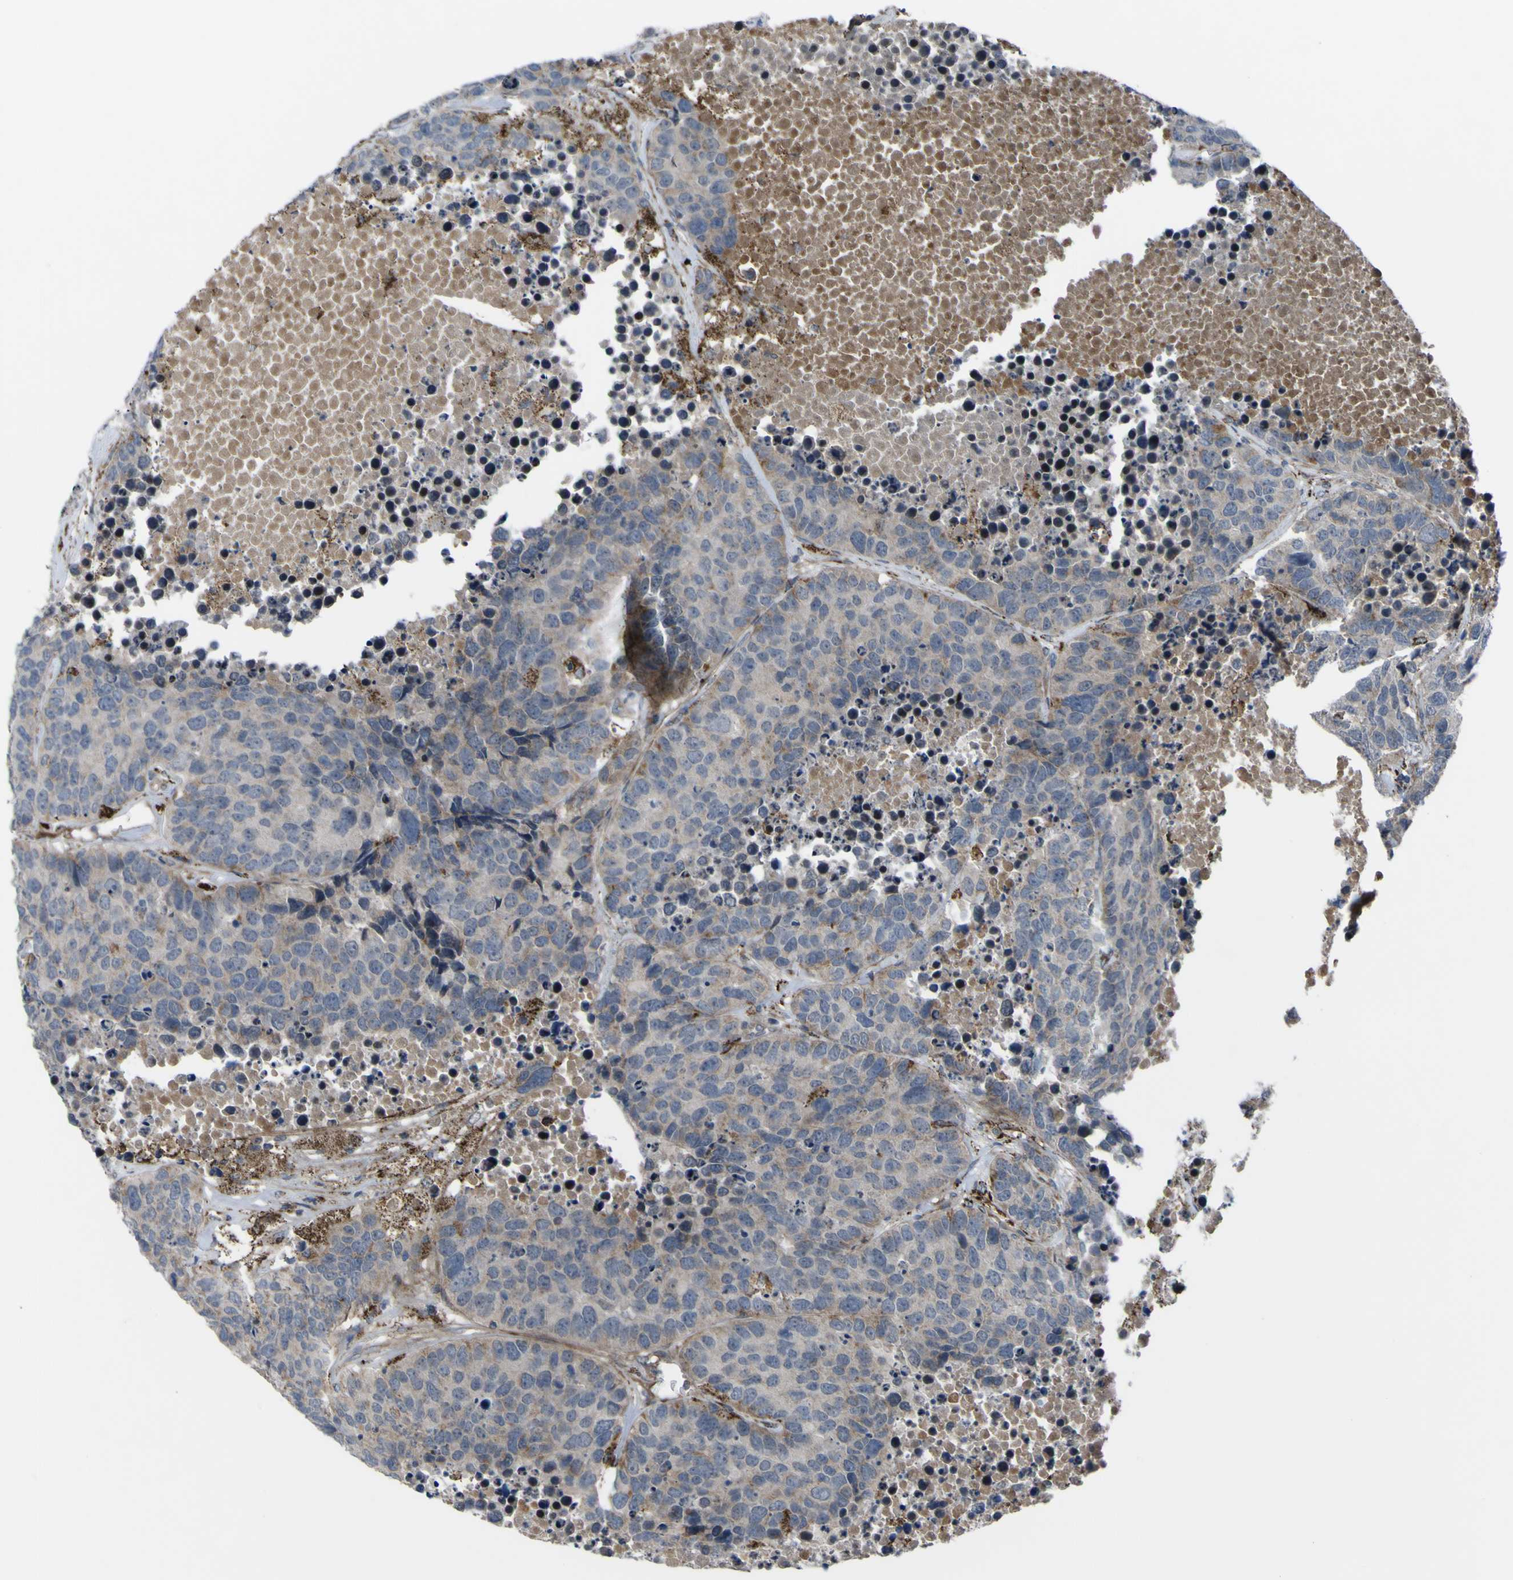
{"staining": {"intensity": "weak", "quantity": "<25%", "location": "cytoplasmic/membranous"}, "tissue": "carcinoid", "cell_type": "Tumor cells", "image_type": "cancer", "snomed": [{"axis": "morphology", "description": "Carcinoid, malignant, NOS"}, {"axis": "topography", "description": "Lung"}], "caption": "IHC photomicrograph of neoplastic tissue: human carcinoid (malignant) stained with DAB (3,3'-diaminobenzidine) shows no significant protein expression in tumor cells. Nuclei are stained in blue.", "gene": "GPLD1", "patient": {"sex": "male", "age": 60}}